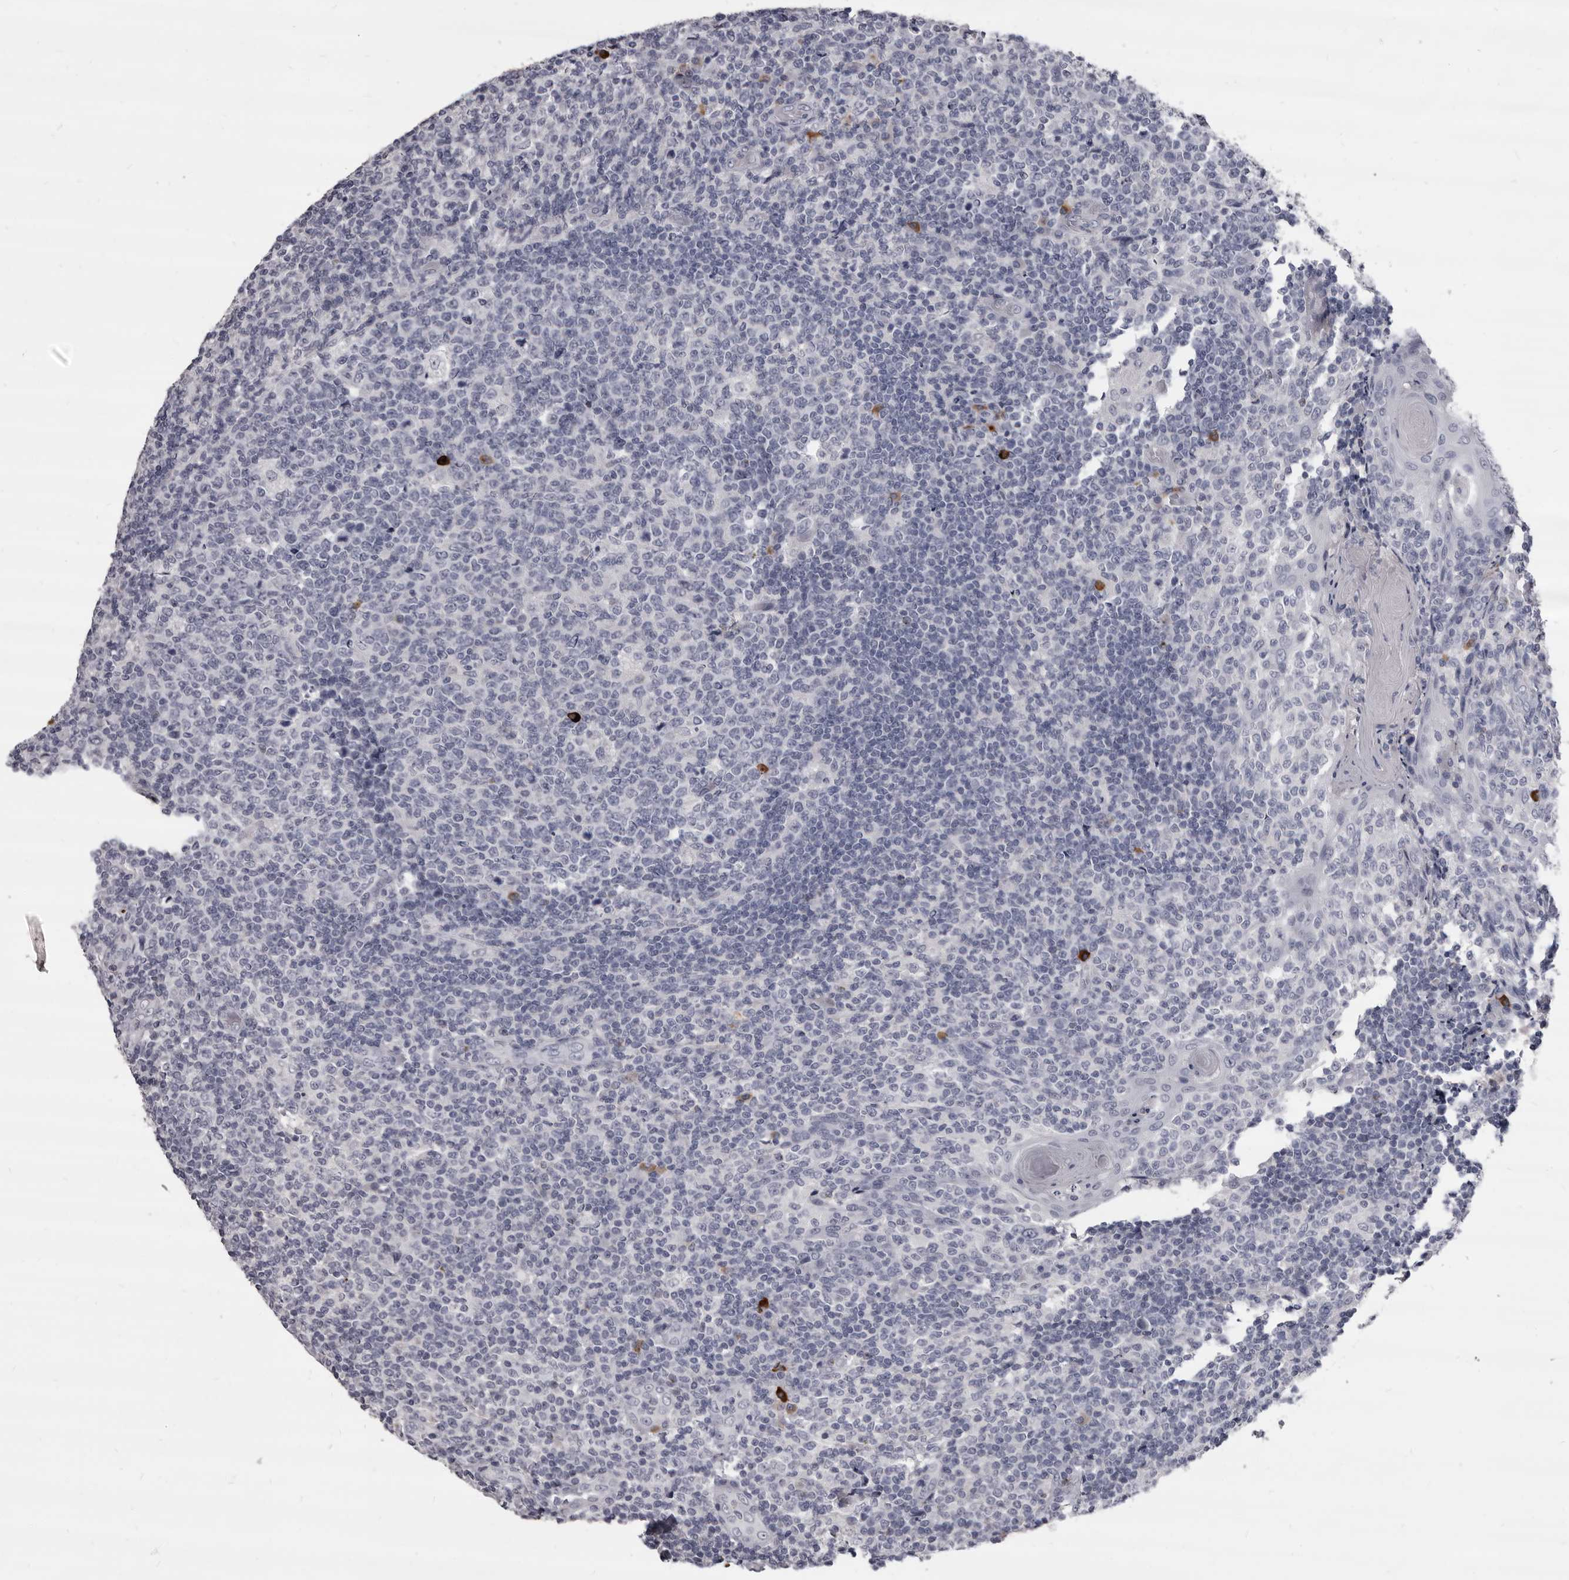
{"staining": {"intensity": "negative", "quantity": "none", "location": "none"}, "tissue": "tonsil", "cell_type": "Germinal center cells", "image_type": "normal", "snomed": [{"axis": "morphology", "description": "Normal tissue, NOS"}, {"axis": "topography", "description": "Tonsil"}], "caption": "High magnification brightfield microscopy of unremarkable tonsil stained with DAB (3,3'-diaminobenzidine) (brown) and counterstained with hematoxylin (blue): germinal center cells show no significant staining. (IHC, brightfield microscopy, high magnification).", "gene": "GZMH", "patient": {"sex": "female", "age": 19}}